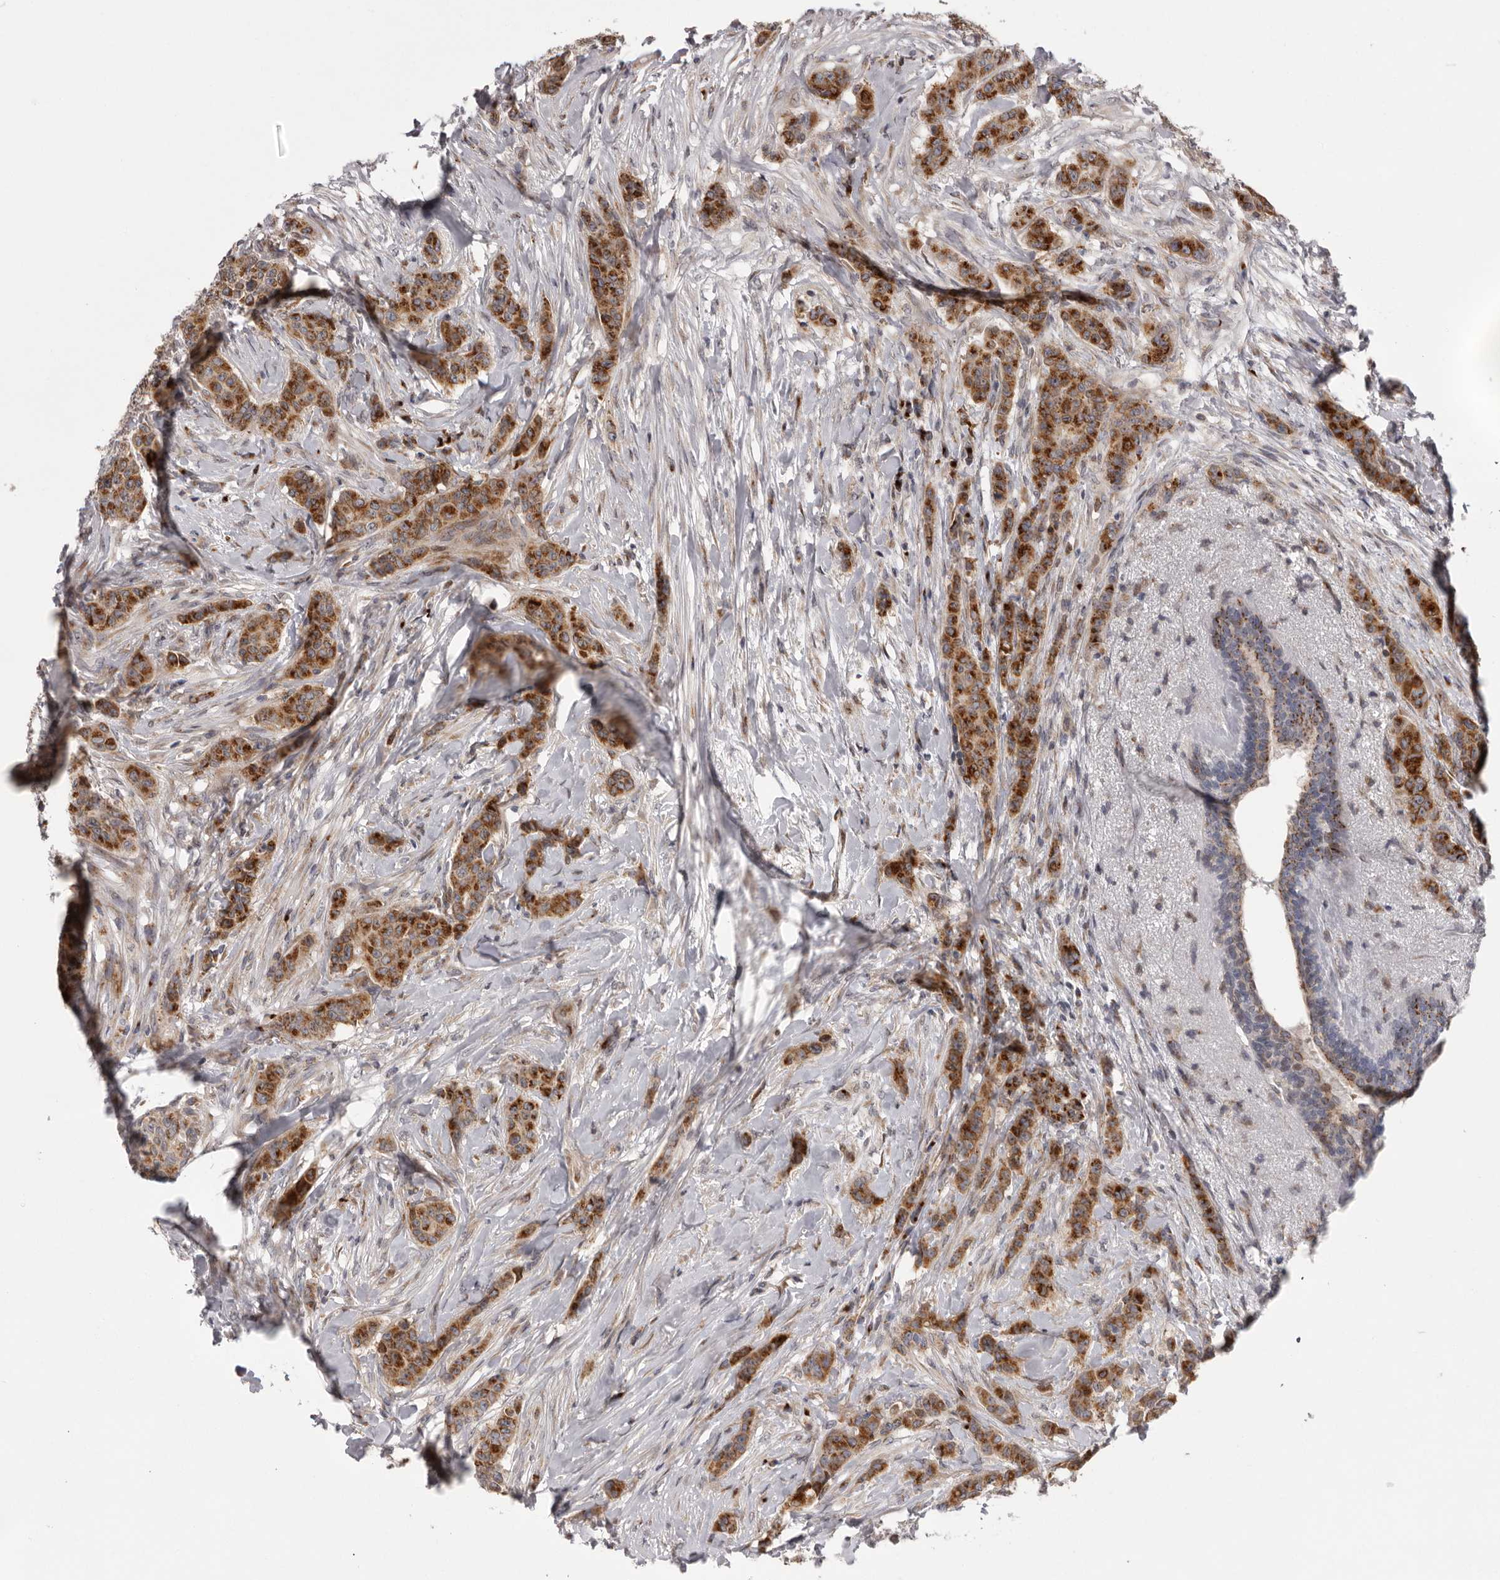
{"staining": {"intensity": "moderate", "quantity": ">75%", "location": "cytoplasmic/membranous"}, "tissue": "breast cancer", "cell_type": "Tumor cells", "image_type": "cancer", "snomed": [{"axis": "morphology", "description": "Duct carcinoma"}, {"axis": "topography", "description": "Breast"}], "caption": "Tumor cells exhibit moderate cytoplasmic/membranous staining in approximately >75% of cells in infiltrating ductal carcinoma (breast).", "gene": "WDR47", "patient": {"sex": "female", "age": 40}}